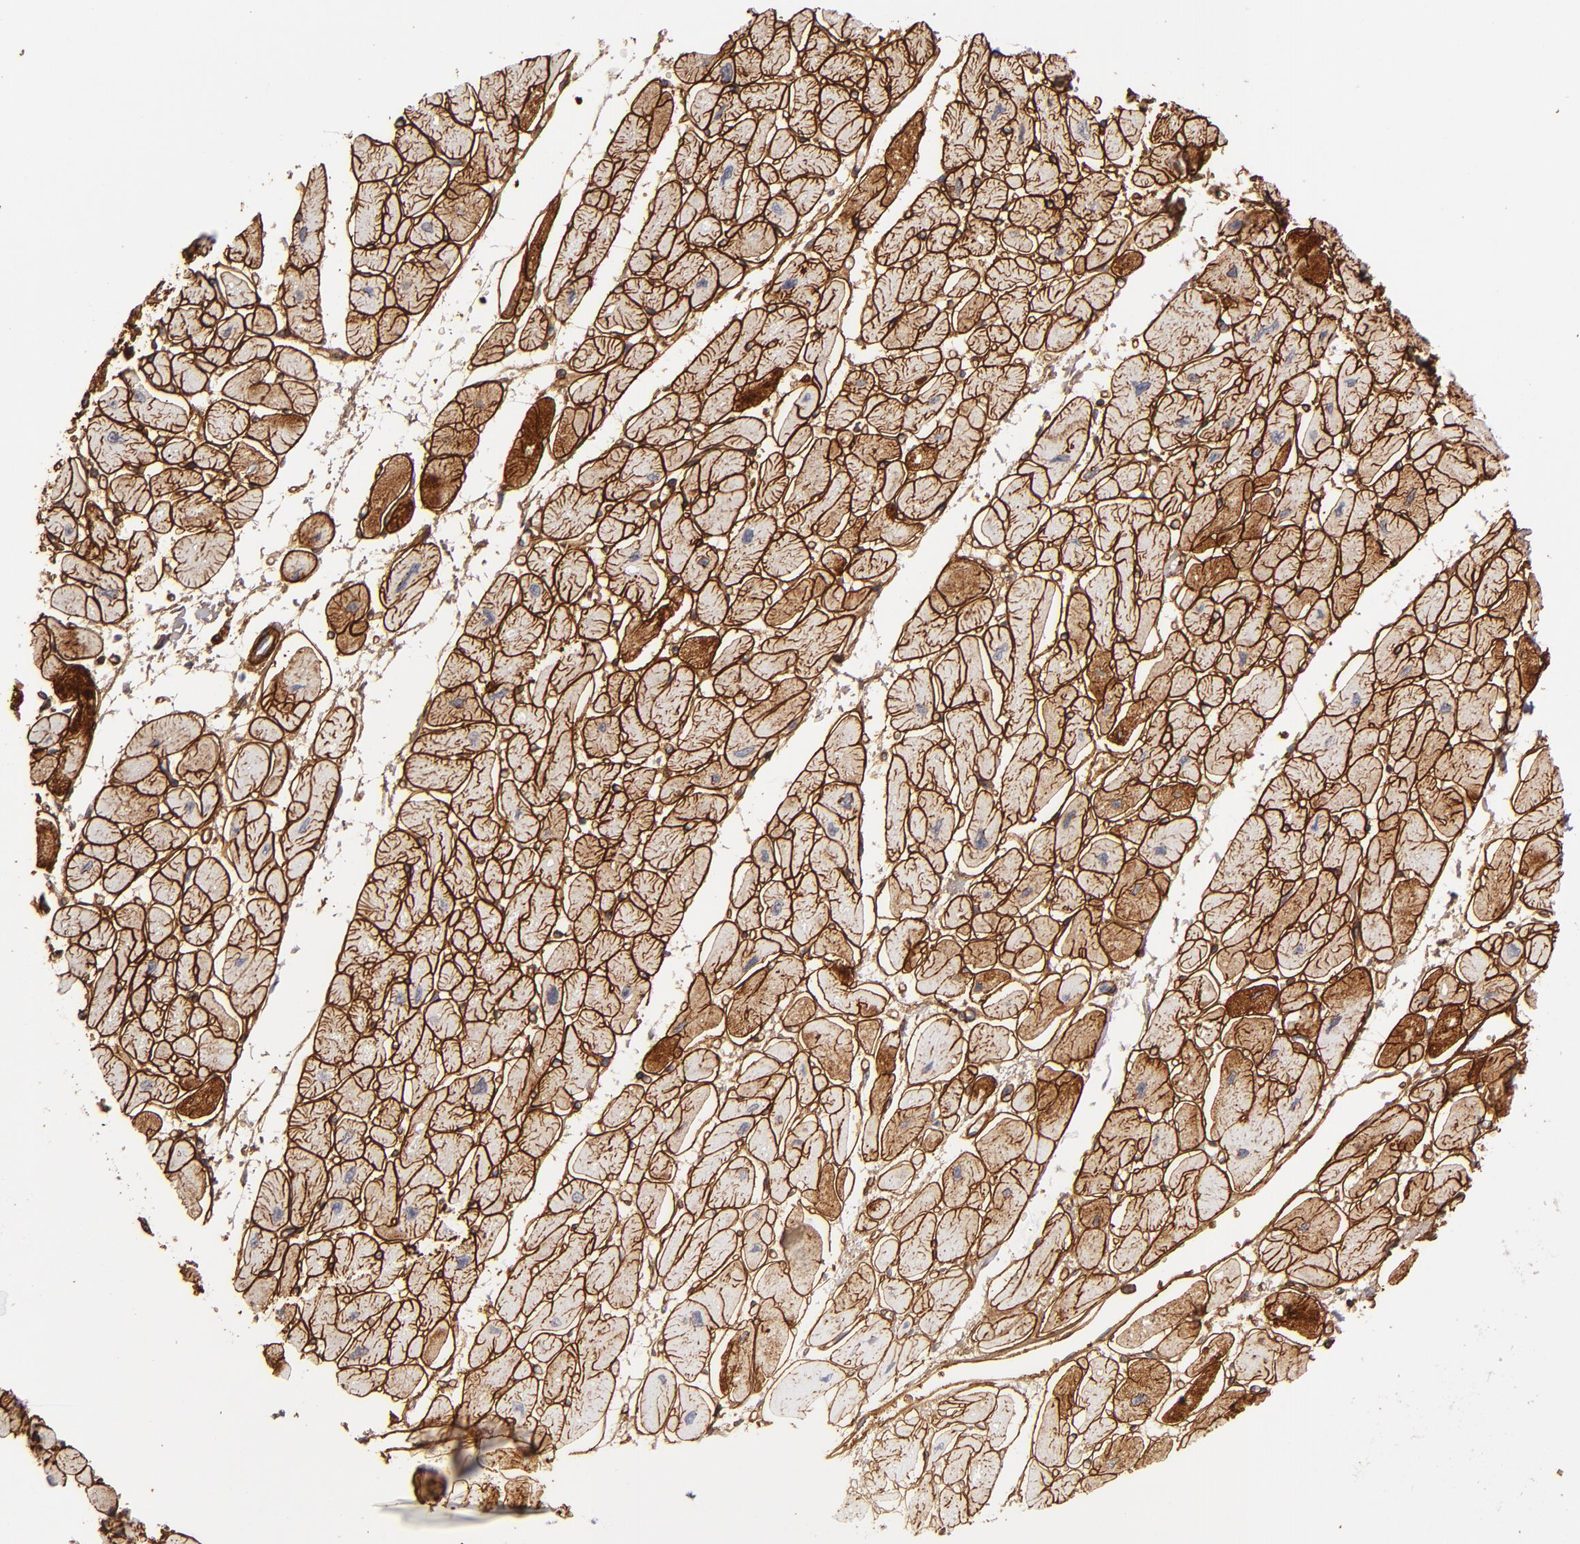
{"staining": {"intensity": "strong", "quantity": ">75%", "location": "cytoplasmic/membranous"}, "tissue": "heart muscle", "cell_type": "Cardiomyocytes", "image_type": "normal", "snomed": [{"axis": "morphology", "description": "Normal tissue, NOS"}, {"axis": "topography", "description": "Heart"}], "caption": "About >75% of cardiomyocytes in unremarkable human heart muscle display strong cytoplasmic/membranous protein expression as visualized by brown immunohistochemical staining.", "gene": "LAMC1", "patient": {"sex": "female", "age": 54}}